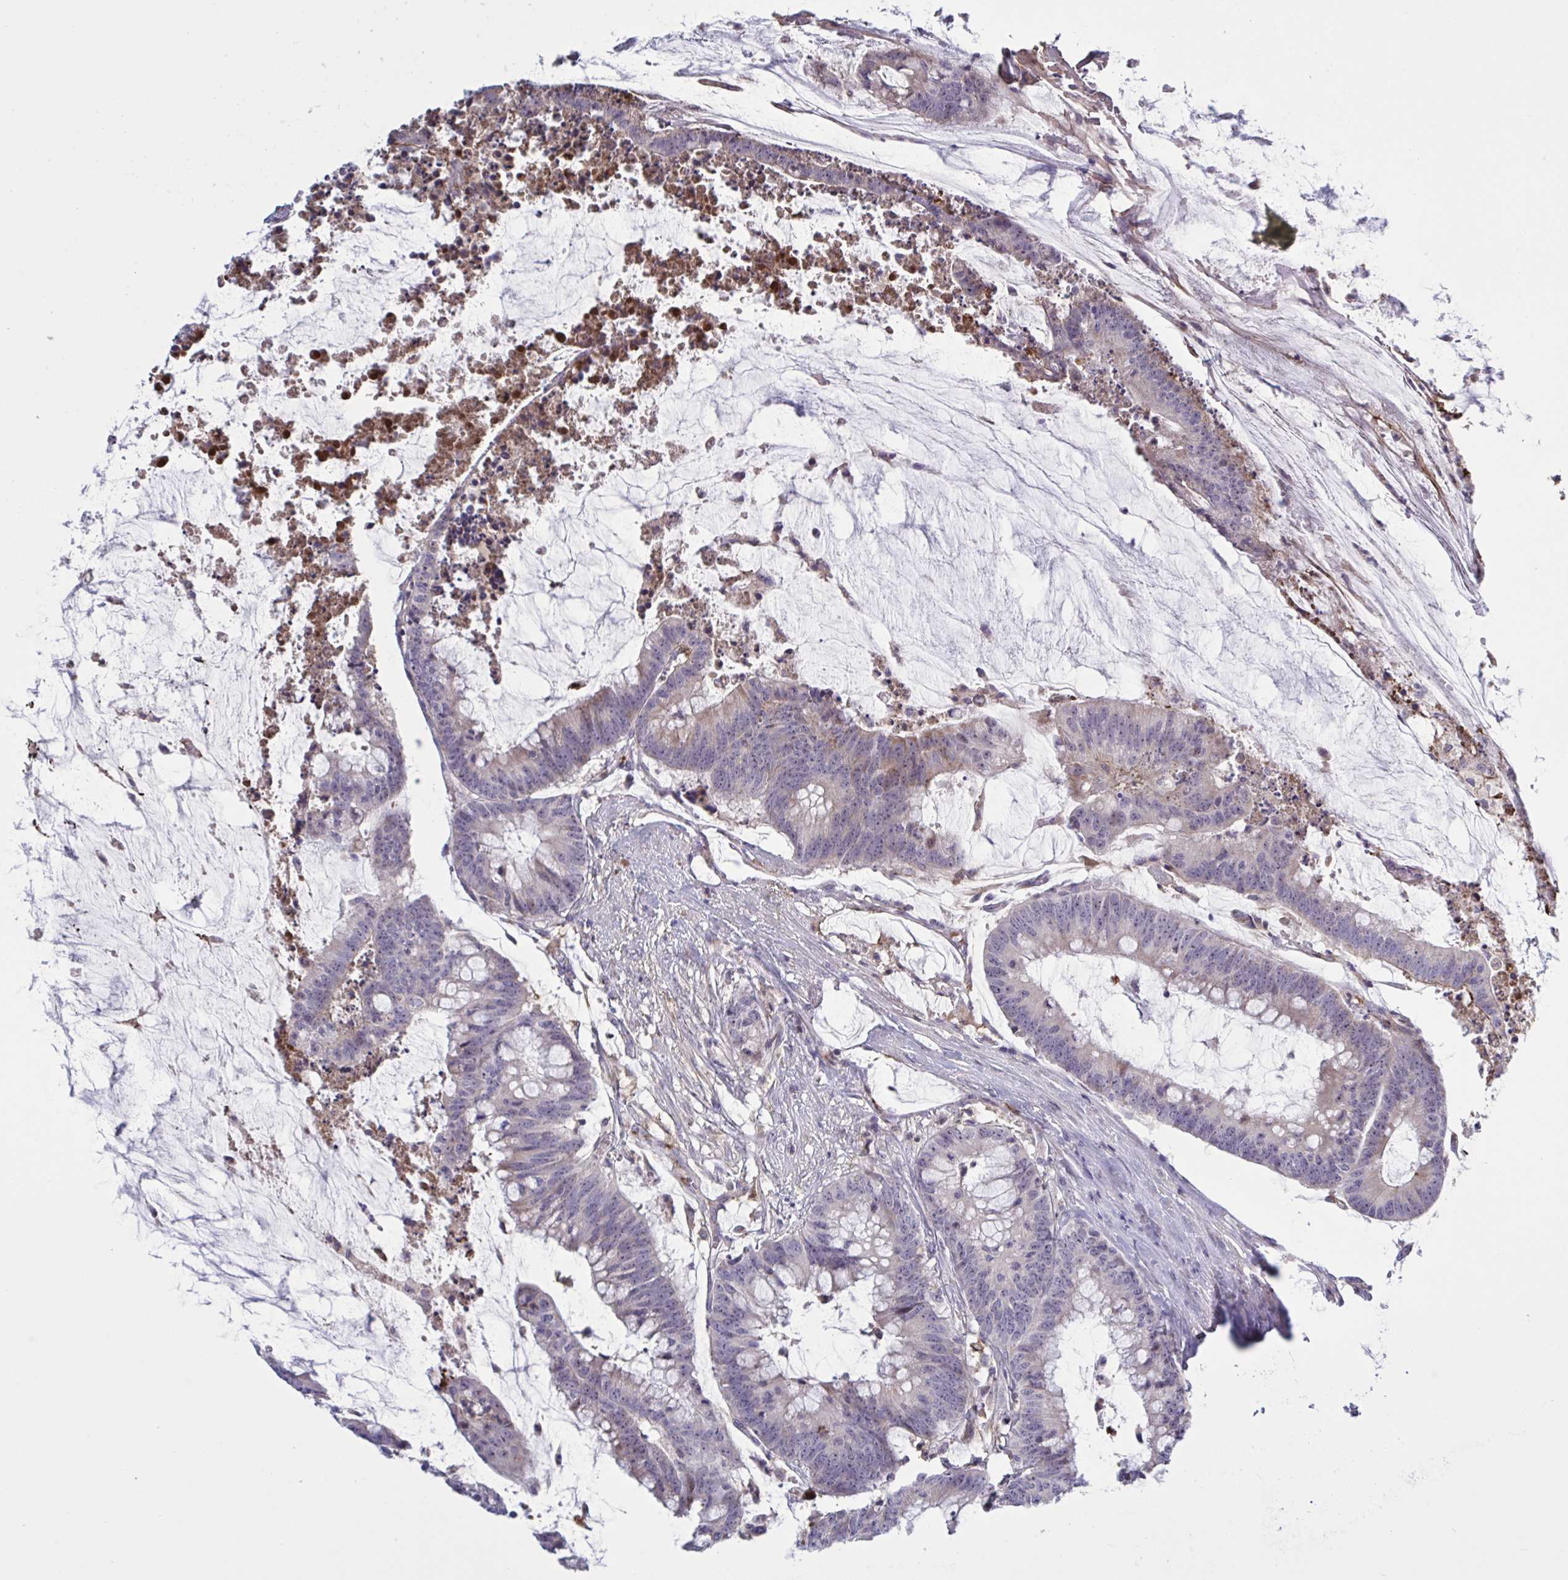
{"staining": {"intensity": "weak", "quantity": "<25%", "location": "cytoplasmic/membranous"}, "tissue": "colorectal cancer", "cell_type": "Tumor cells", "image_type": "cancer", "snomed": [{"axis": "morphology", "description": "Adenocarcinoma, NOS"}, {"axis": "topography", "description": "Colon"}], "caption": "Immunohistochemistry micrograph of neoplastic tissue: adenocarcinoma (colorectal) stained with DAB shows no significant protein positivity in tumor cells.", "gene": "CD101", "patient": {"sex": "male", "age": 62}}